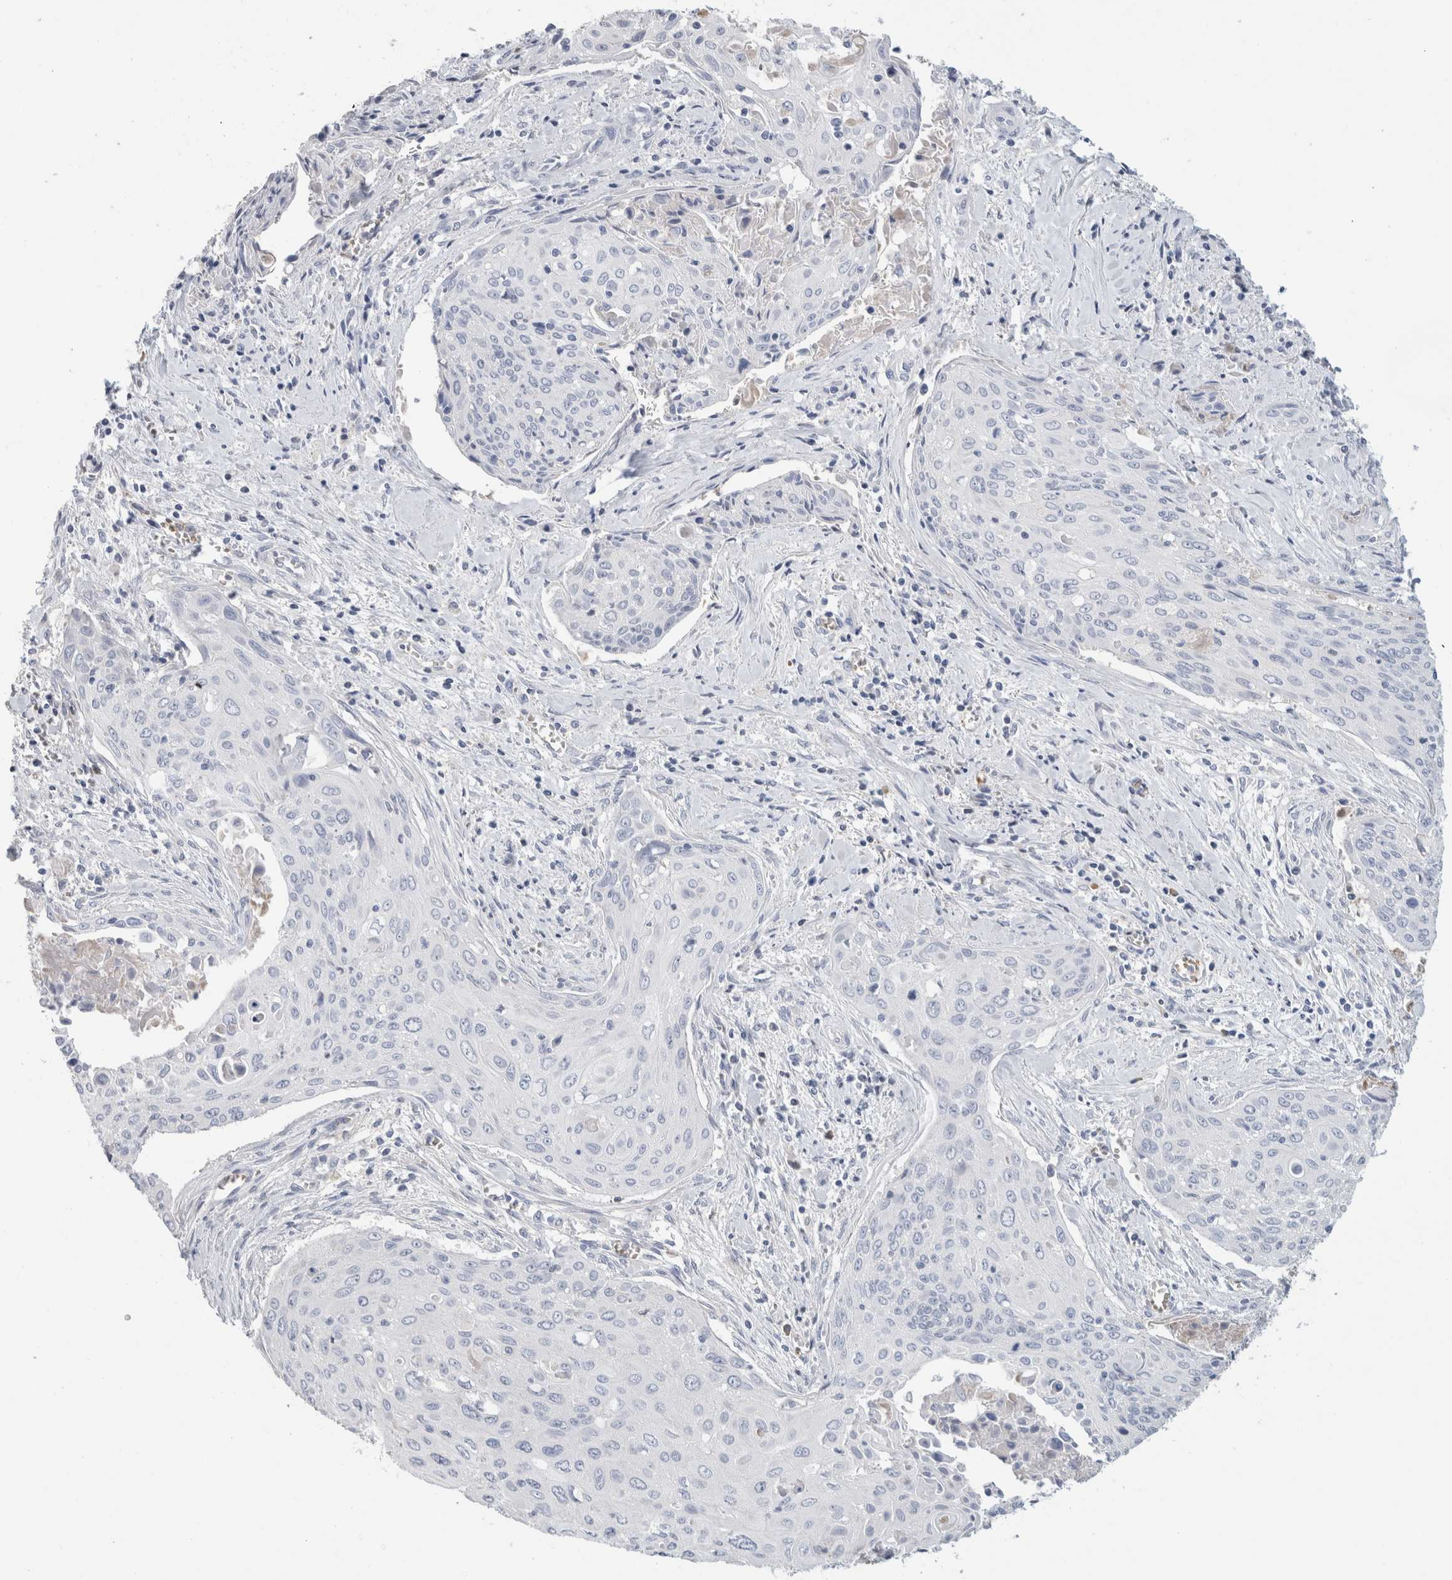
{"staining": {"intensity": "negative", "quantity": "none", "location": "none"}, "tissue": "cervical cancer", "cell_type": "Tumor cells", "image_type": "cancer", "snomed": [{"axis": "morphology", "description": "Squamous cell carcinoma, NOS"}, {"axis": "topography", "description": "Cervix"}], "caption": "IHC histopathology image of human cervical squamous cell carcinoma stained for a protein (brown), which displays no expression in tumor cells.", "gene": "CA1", "patient": {"sex": "female", "age": 55}}